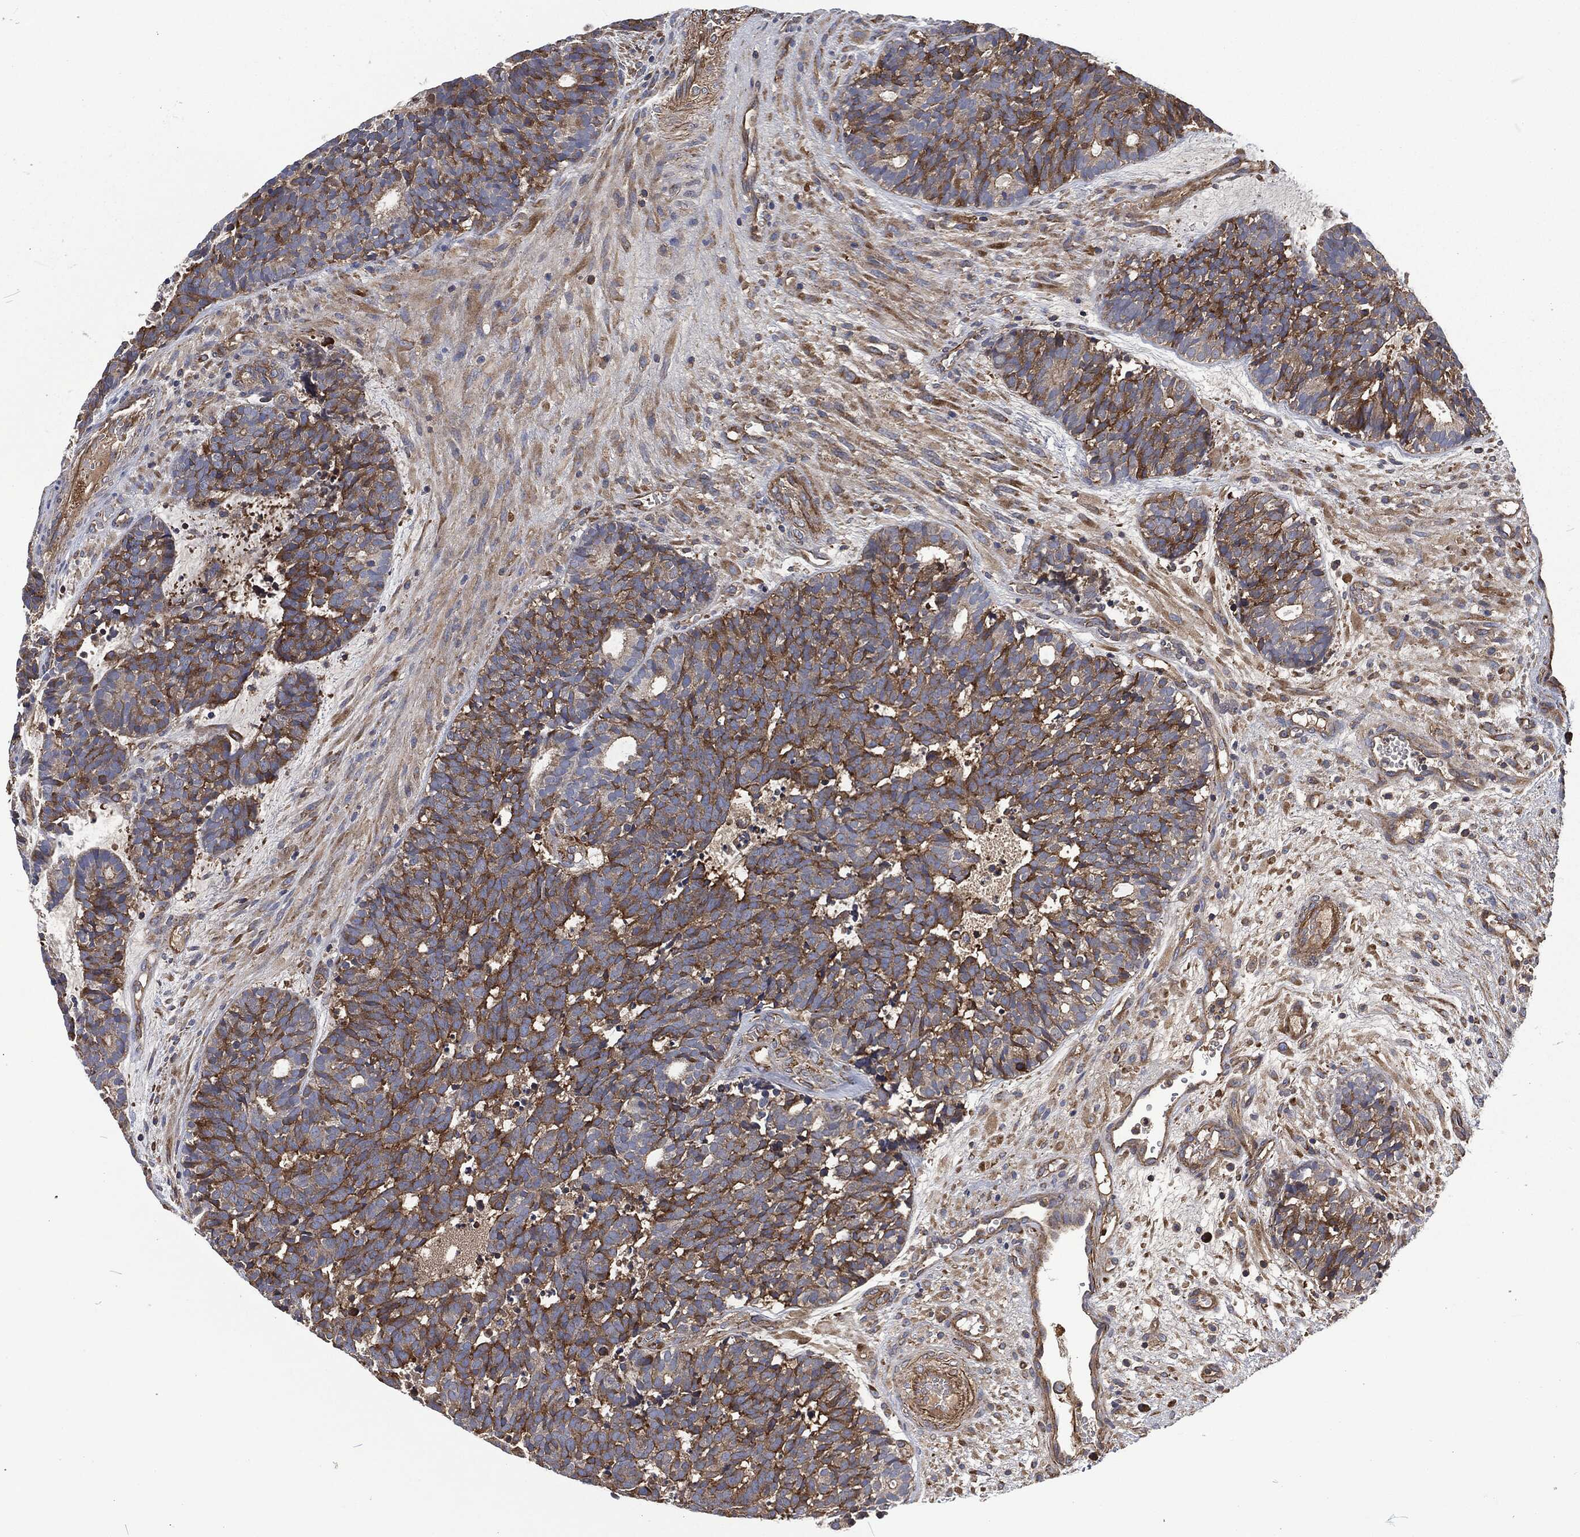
{"staining": {"intensity": "moderate", "quantity": "25%-75%", "location": "cytoplasmic/membranous"}, "tissue": "head and neck cancer", "cell_type": "Tumor cells", "image_type": "cancer", "snomed": [{"axis": "morphology", "description": "Adenocarcinoma, NOS"}, {"axis": "topography", "description": "Head-Neck"}], "caption": "Brown immunohistochemical staining in human head and neck cancer demonstrates moderate cytoplasmic/membranous expression in about 25%-75% of tumor cells.", "gene": "LGALS9", "patient": {"sex": "female", "age": 81}}